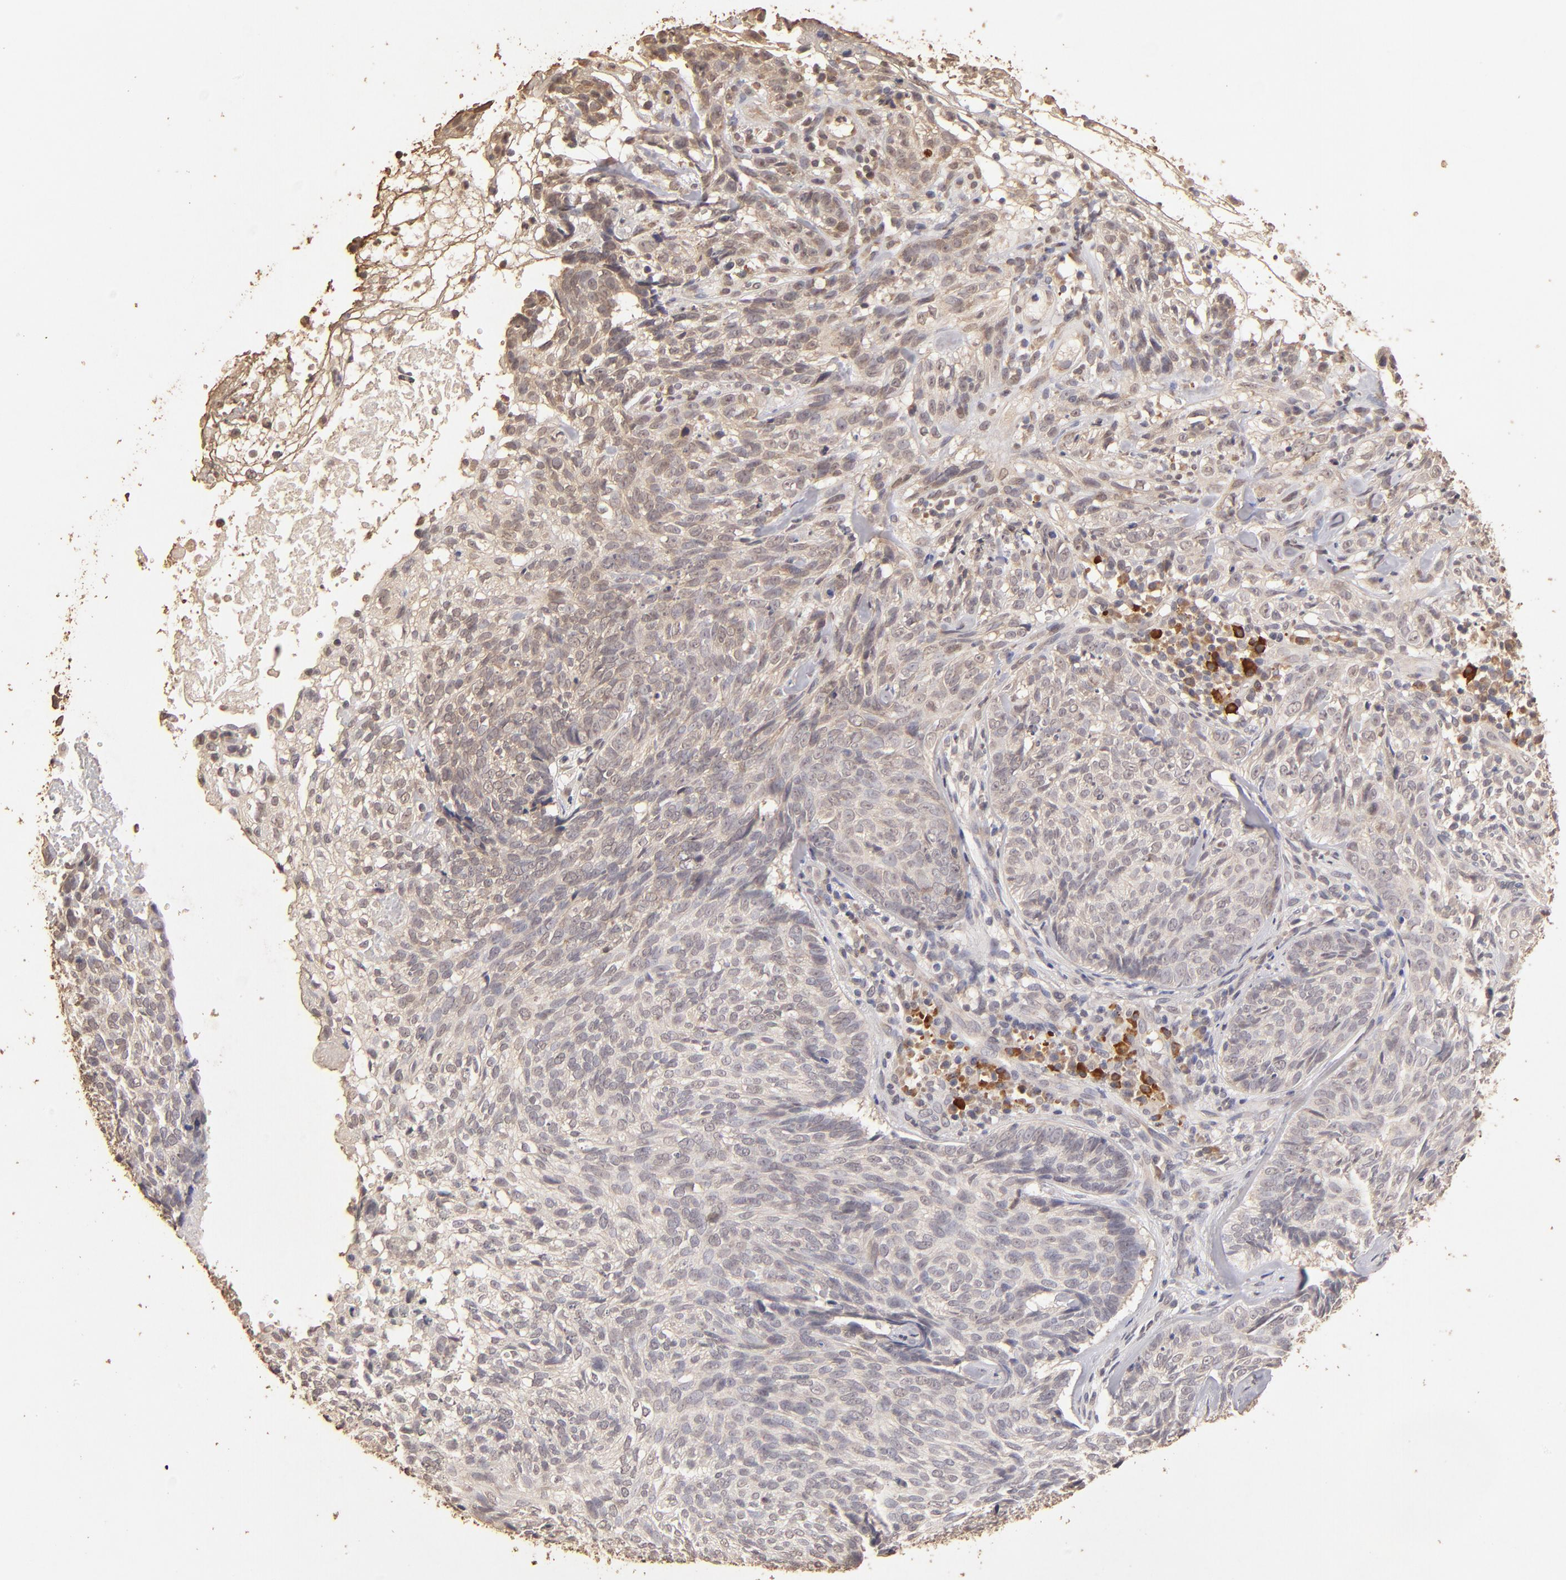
{"staining": {"intensity": "weak", "quantity": "25%-75%", "location": "cytoplasmic/membranous"}, "tissue": "skin cancer", "cell_type": "Tumor cells", "image_type": "cancer", "snomed": [{"axis": "morphology", "description": "Basal cell carcinoma"}, {"axis": "topography", "description": "Skin"}], "caption": "A photomicrograph of human basal cell carcinoma (skin) stained for a protein shows weak cytoplasmic/membranous brown staining in tumor cells. Using DAB (3,3'-diaminobenzidine) (brown) and hematoxylin (blue) stains, captured at high magnification using brightfield microscopy.", "gene": "OPHN1", "patient": {"sex": "male", "age": 72}}